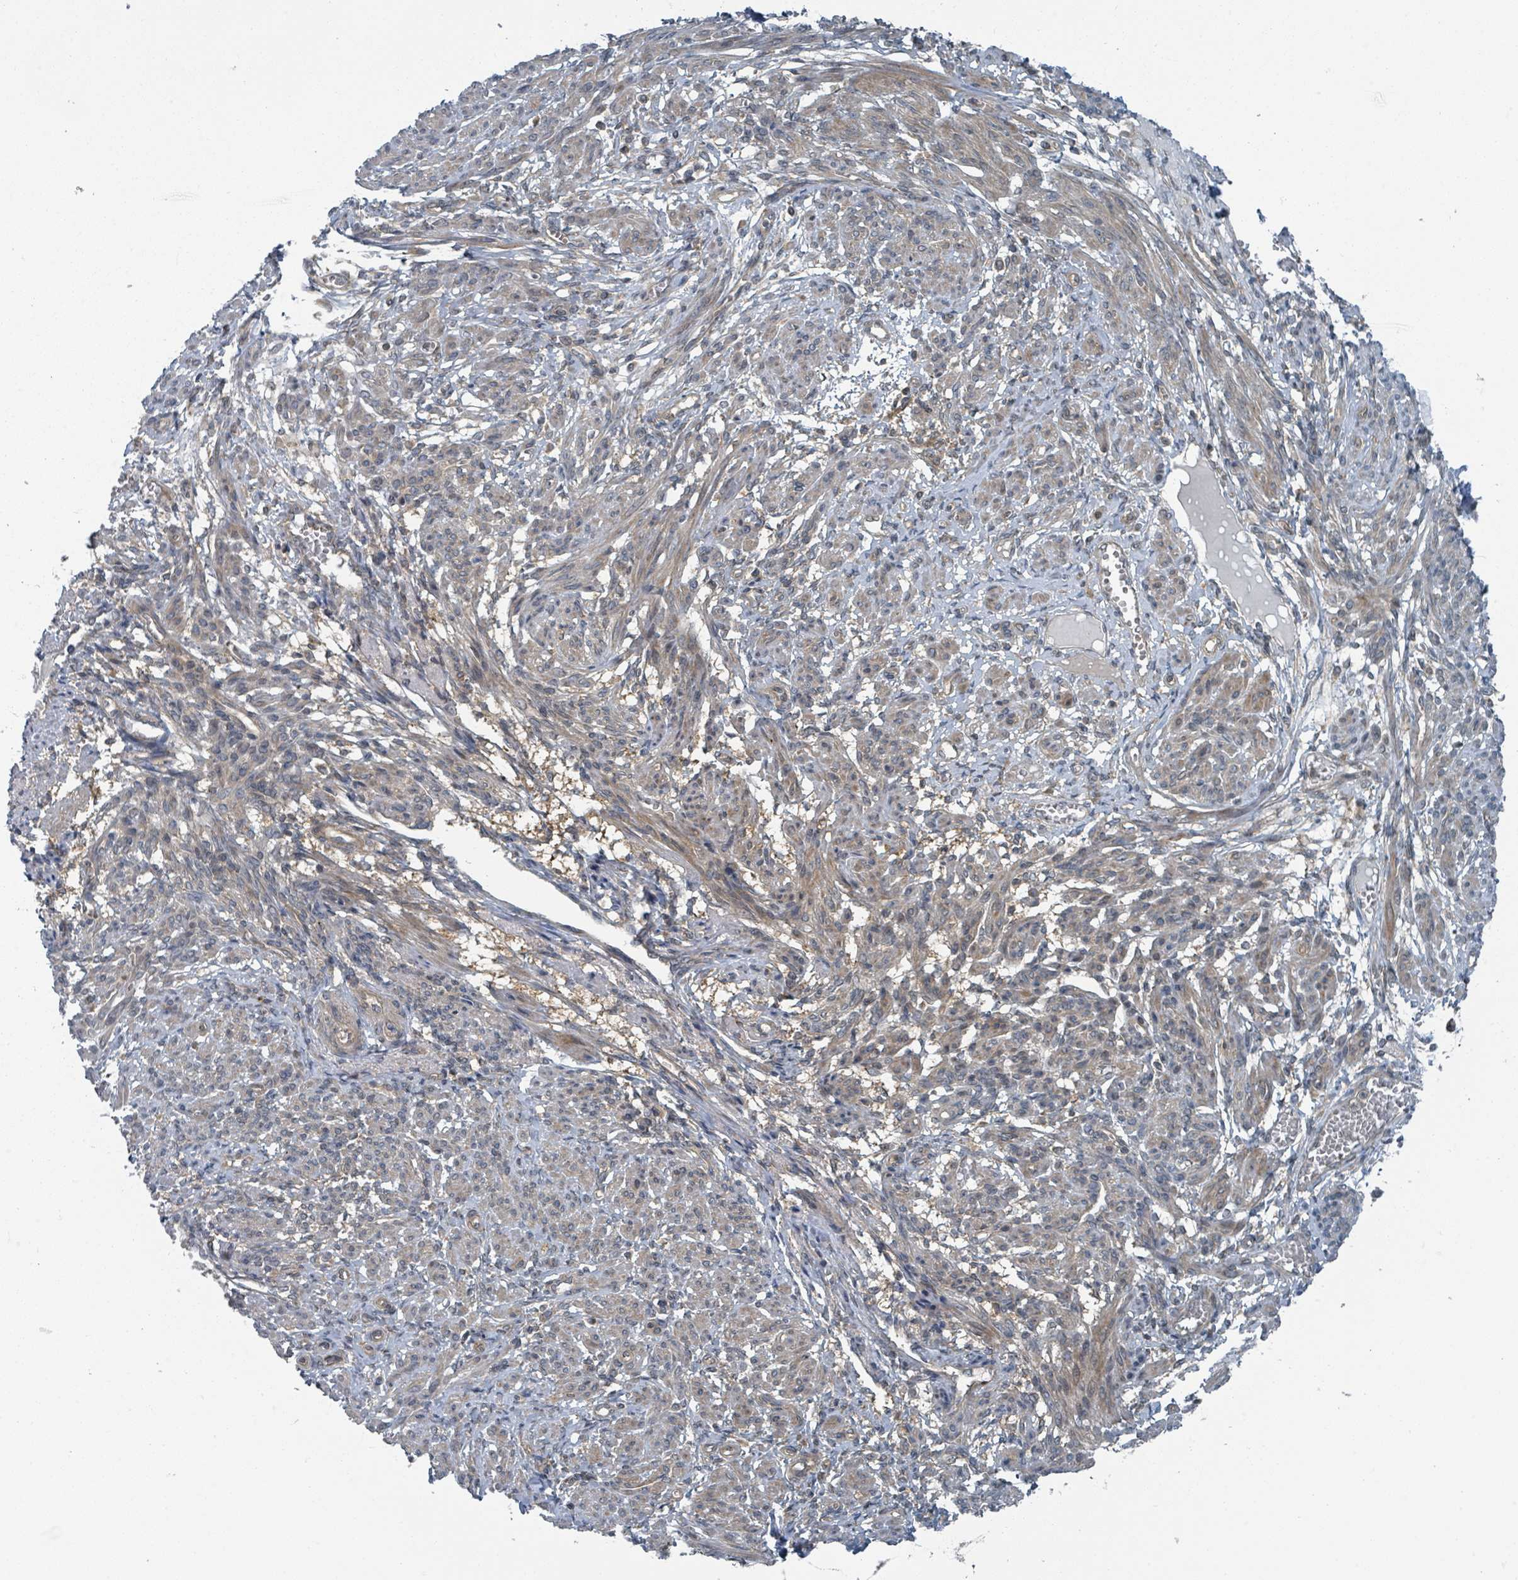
{"staining": {"intensity": "weak", "quantity": "25%-75%", "location": "cytoplasmic/membranous"}, "tissue": "smooth muscle", "cell_type": "Smooth muscle cells", "image_type": "normal", "snomed": [{"axis": "morphology", "description": "Normal tissue, NOS"}, {"axis": "topography", "description": "Smooth muscle"}], "caption": "Smooth muscle stained with immunohistochemistry (IHC) reveals weak cytoplasmic/membranous expression in about 25%-75% of smooth muscle cells.", "gene": "GOLGA7B", "patient": {"sex": "female", "age": 39}}